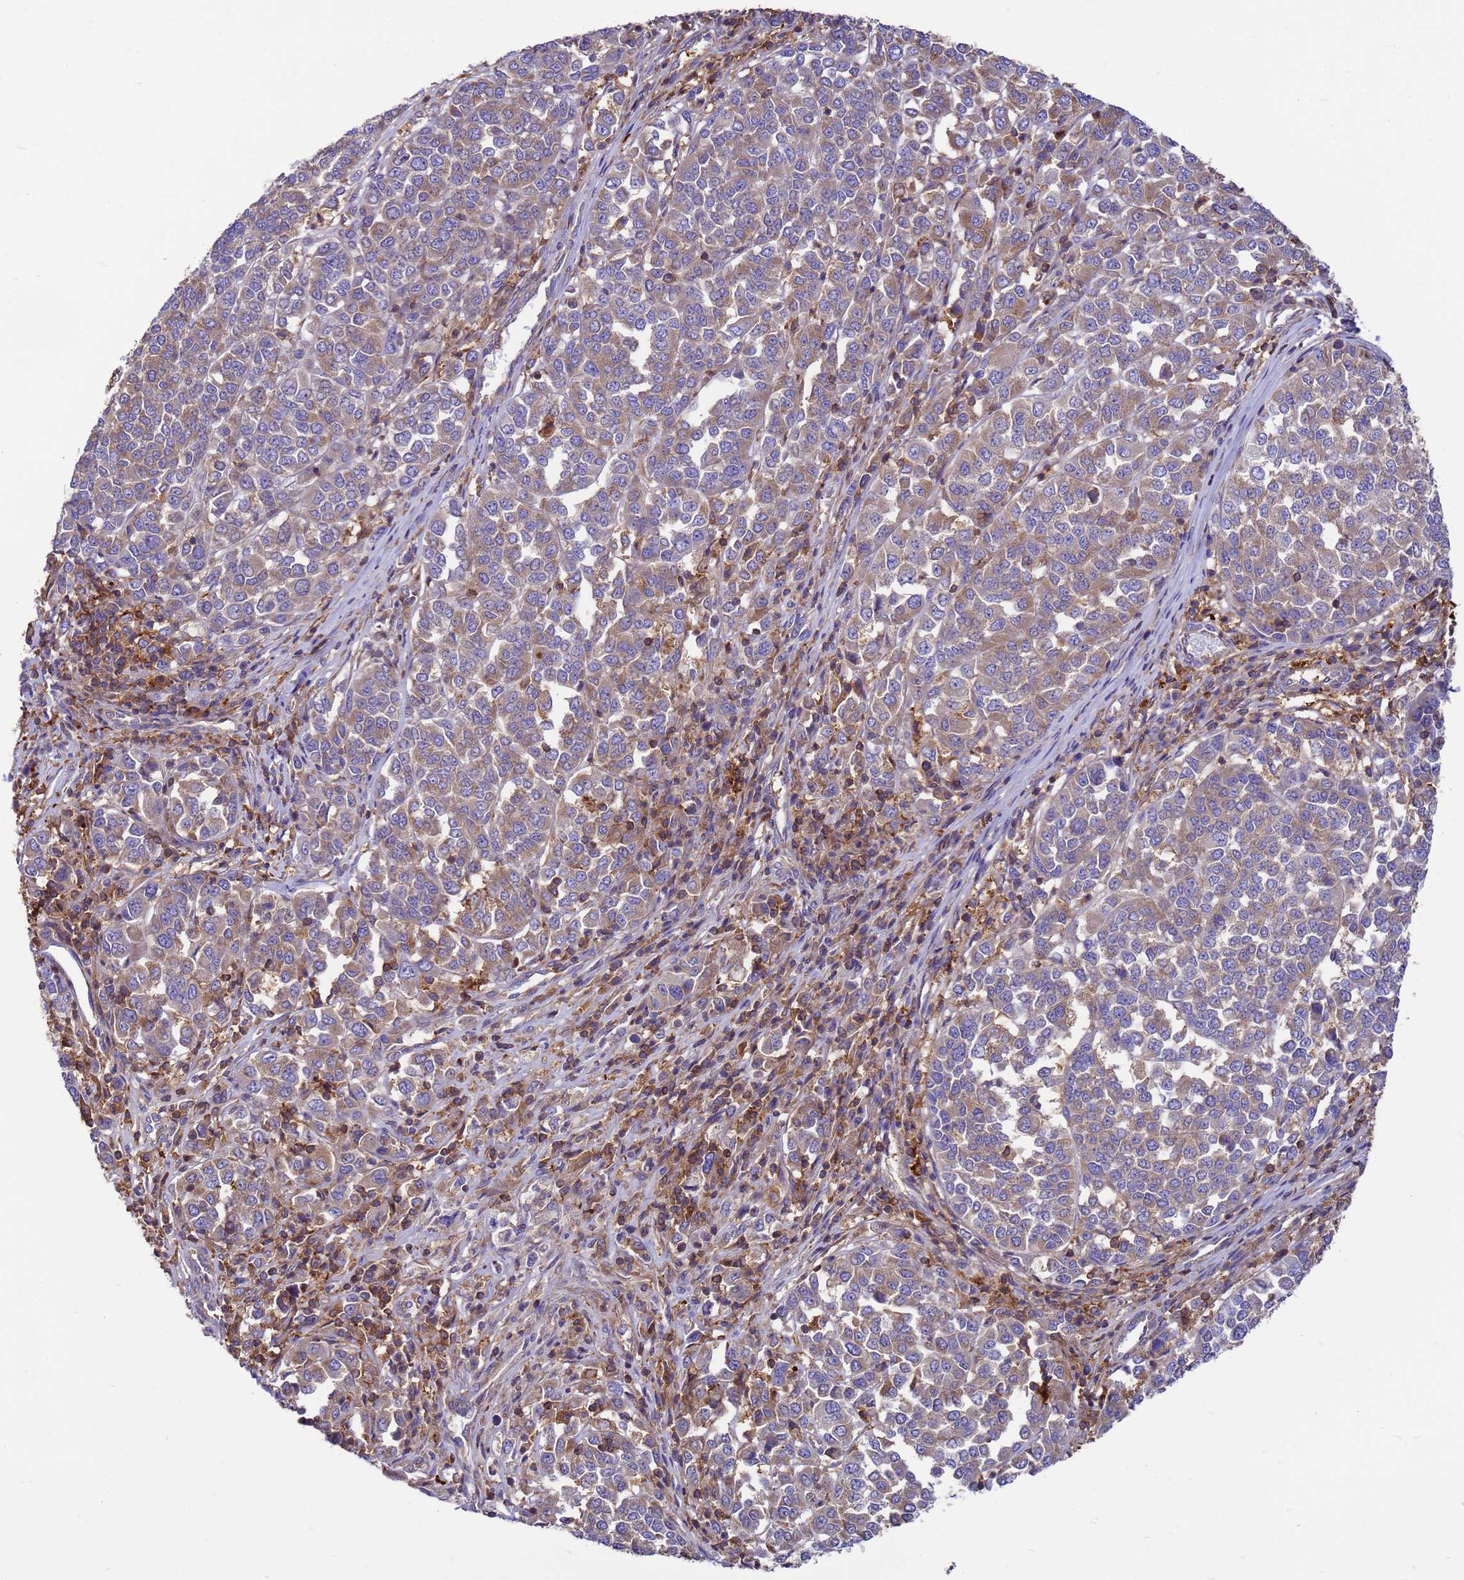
{"staining": {"intensity": "weak", "quantity": ">75%", "location": "cytoplasmic/membranous"}, "tissue": "melanoma", "cell_type": "Tumor cells", "image_type": "cancer", "snomed": [{"axis": "morphology", "description": "Malignant melanoma, Metastatic site"}, {"axis": "topography", "description": "Lymph node"}], "caption": "A brown stain labels weak cytoplasmic/membranous expression of a protein in human melanoma tumor cells. (IHC, brightfield microscopy, high magnification).", "gene": "ZNF235", "patient": {"sex": "male", "age": 44}}